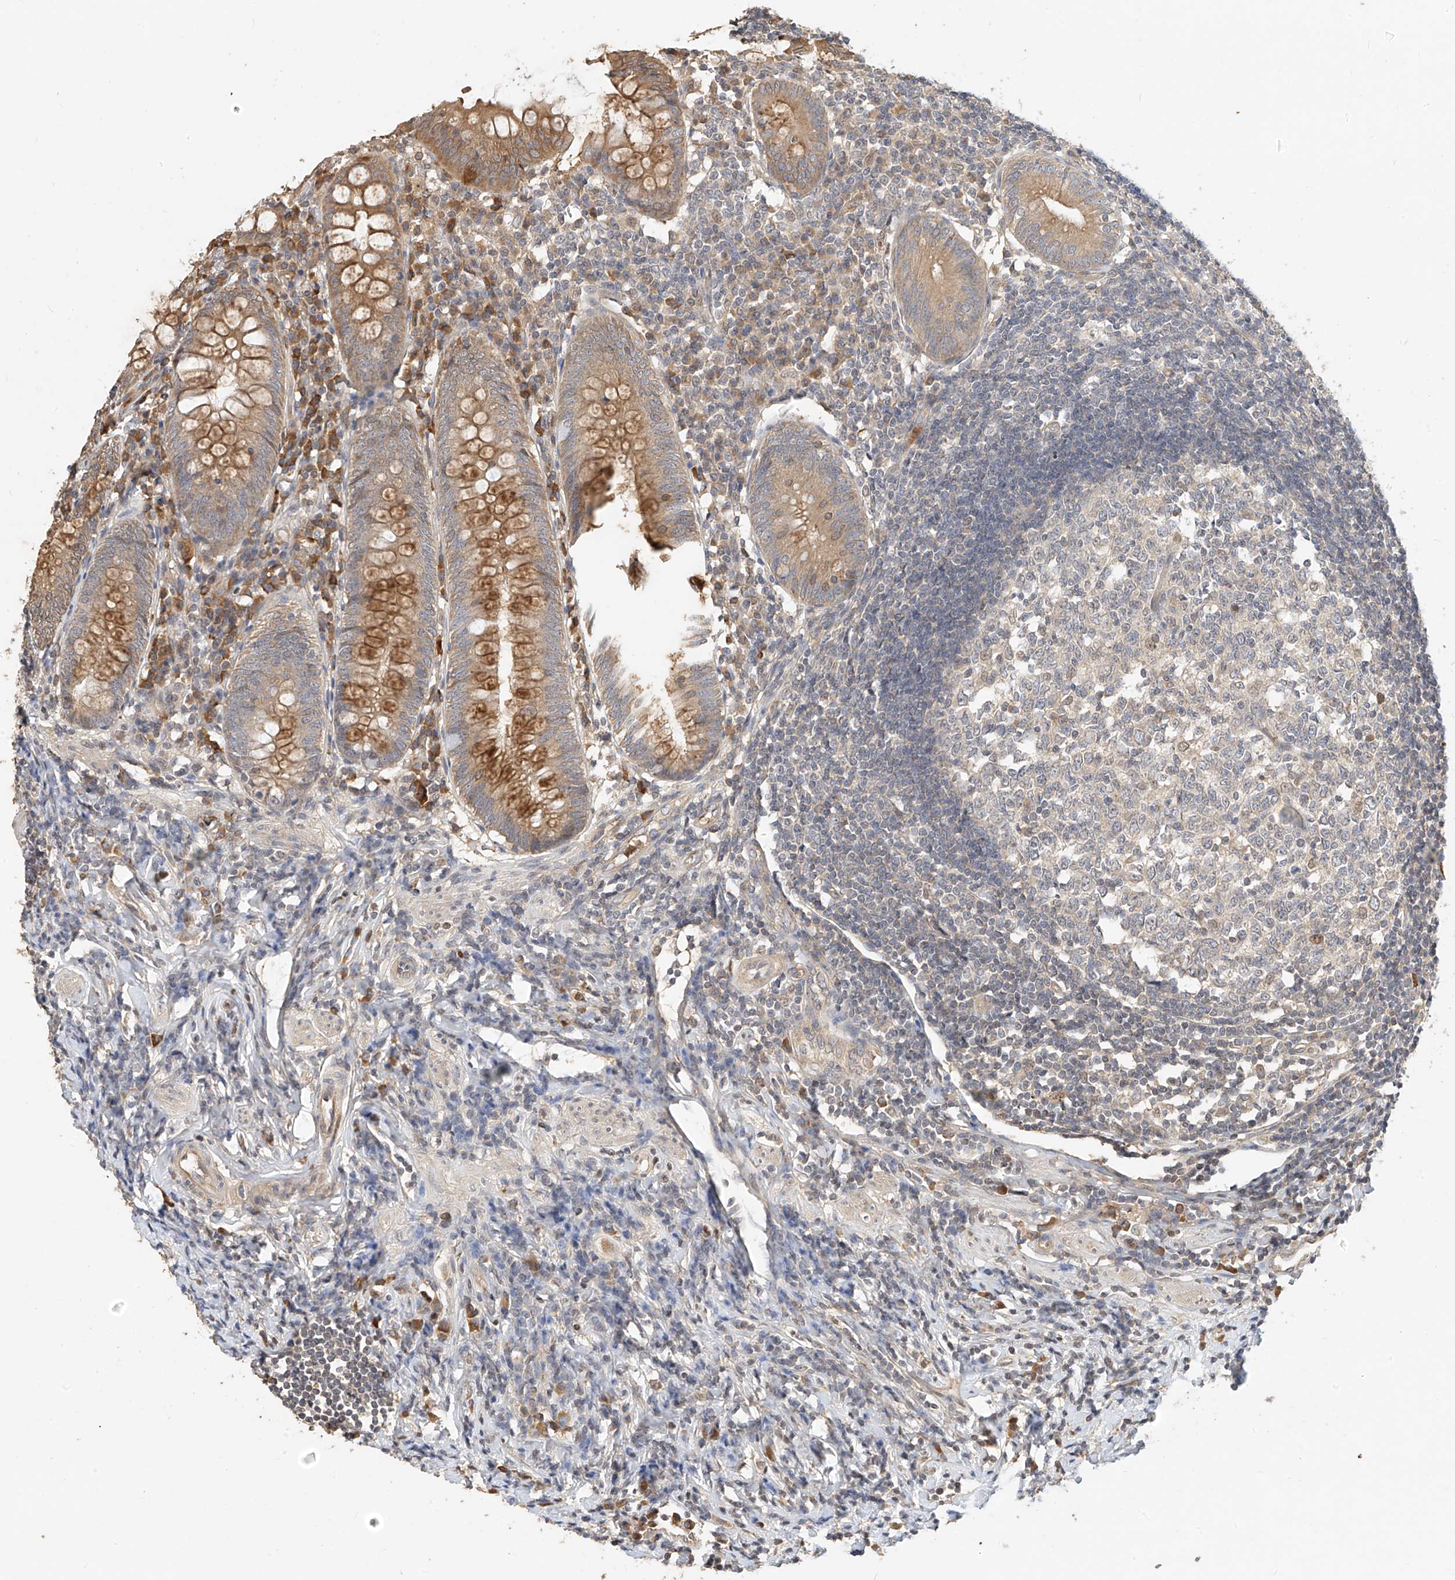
{"staining": {"intensity": "moderate", "quantity": ">75%", "location": "cytoplasmic/membranous"}, "tissue": "appendix", "cell_type": "Glandular cells", "image_type": "normal", "snomed": [{"axis": "morphology", "description": "Normal tissue, NOS"}, {"axis": "topography", "description": "Appendix"}], "caption": "Benign appendix displays moderate cytoplasmic/membranous staining in approximately >75% of glandular cells The protein is stained brown, and the nuclei are stained in blue (DAB IHC with brightfield microscopy, high magnification)..", "gene": "OFD1", "patient": {"sex": "female", "age": 54}}